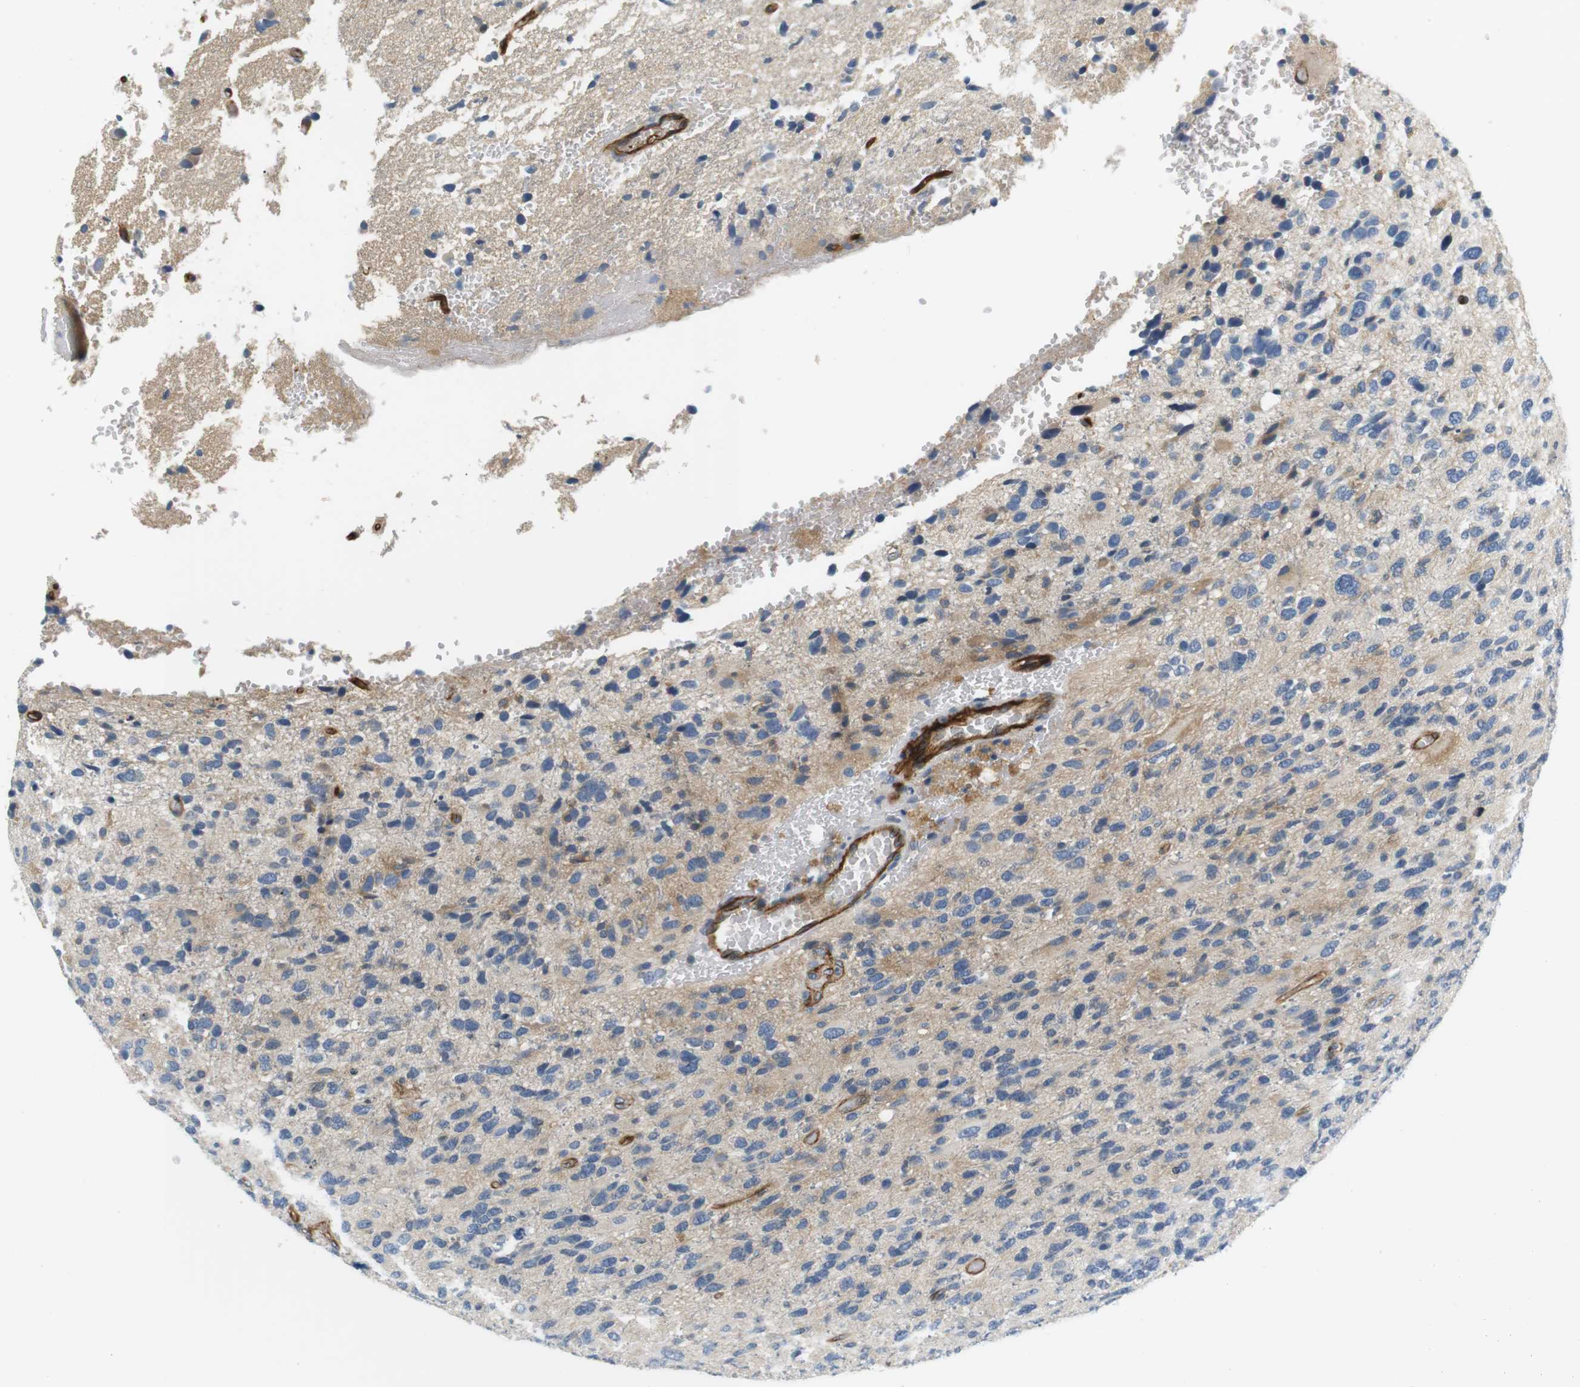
{"staining": {"intensity": "weak", "quantity": "<25%", "location": "cytoplasmic/membranous"}, "tissue": "glioma", "cell_type": "Tumor cells", "image_type": "cancer", "snomed": [{"axis": "morphology", "description": "Glioma, malignant, High grade"}, {"axis": "topography", "description": "Brain"}], "caption": "An IHC photomicrograph of high-grade glioma (malignant) is shown. There is no staining in tumor cells of high-grade glioma (malignant). (Stains: DAB (3,3'-diaminobenzidine) immunohistochemistry (IHC) with hematoxylin counter stain, Microscopy: brightfield microscopy at high magnification).", "gene": "SLC30A1", "patient": {"sex": "female", "age": 58}}